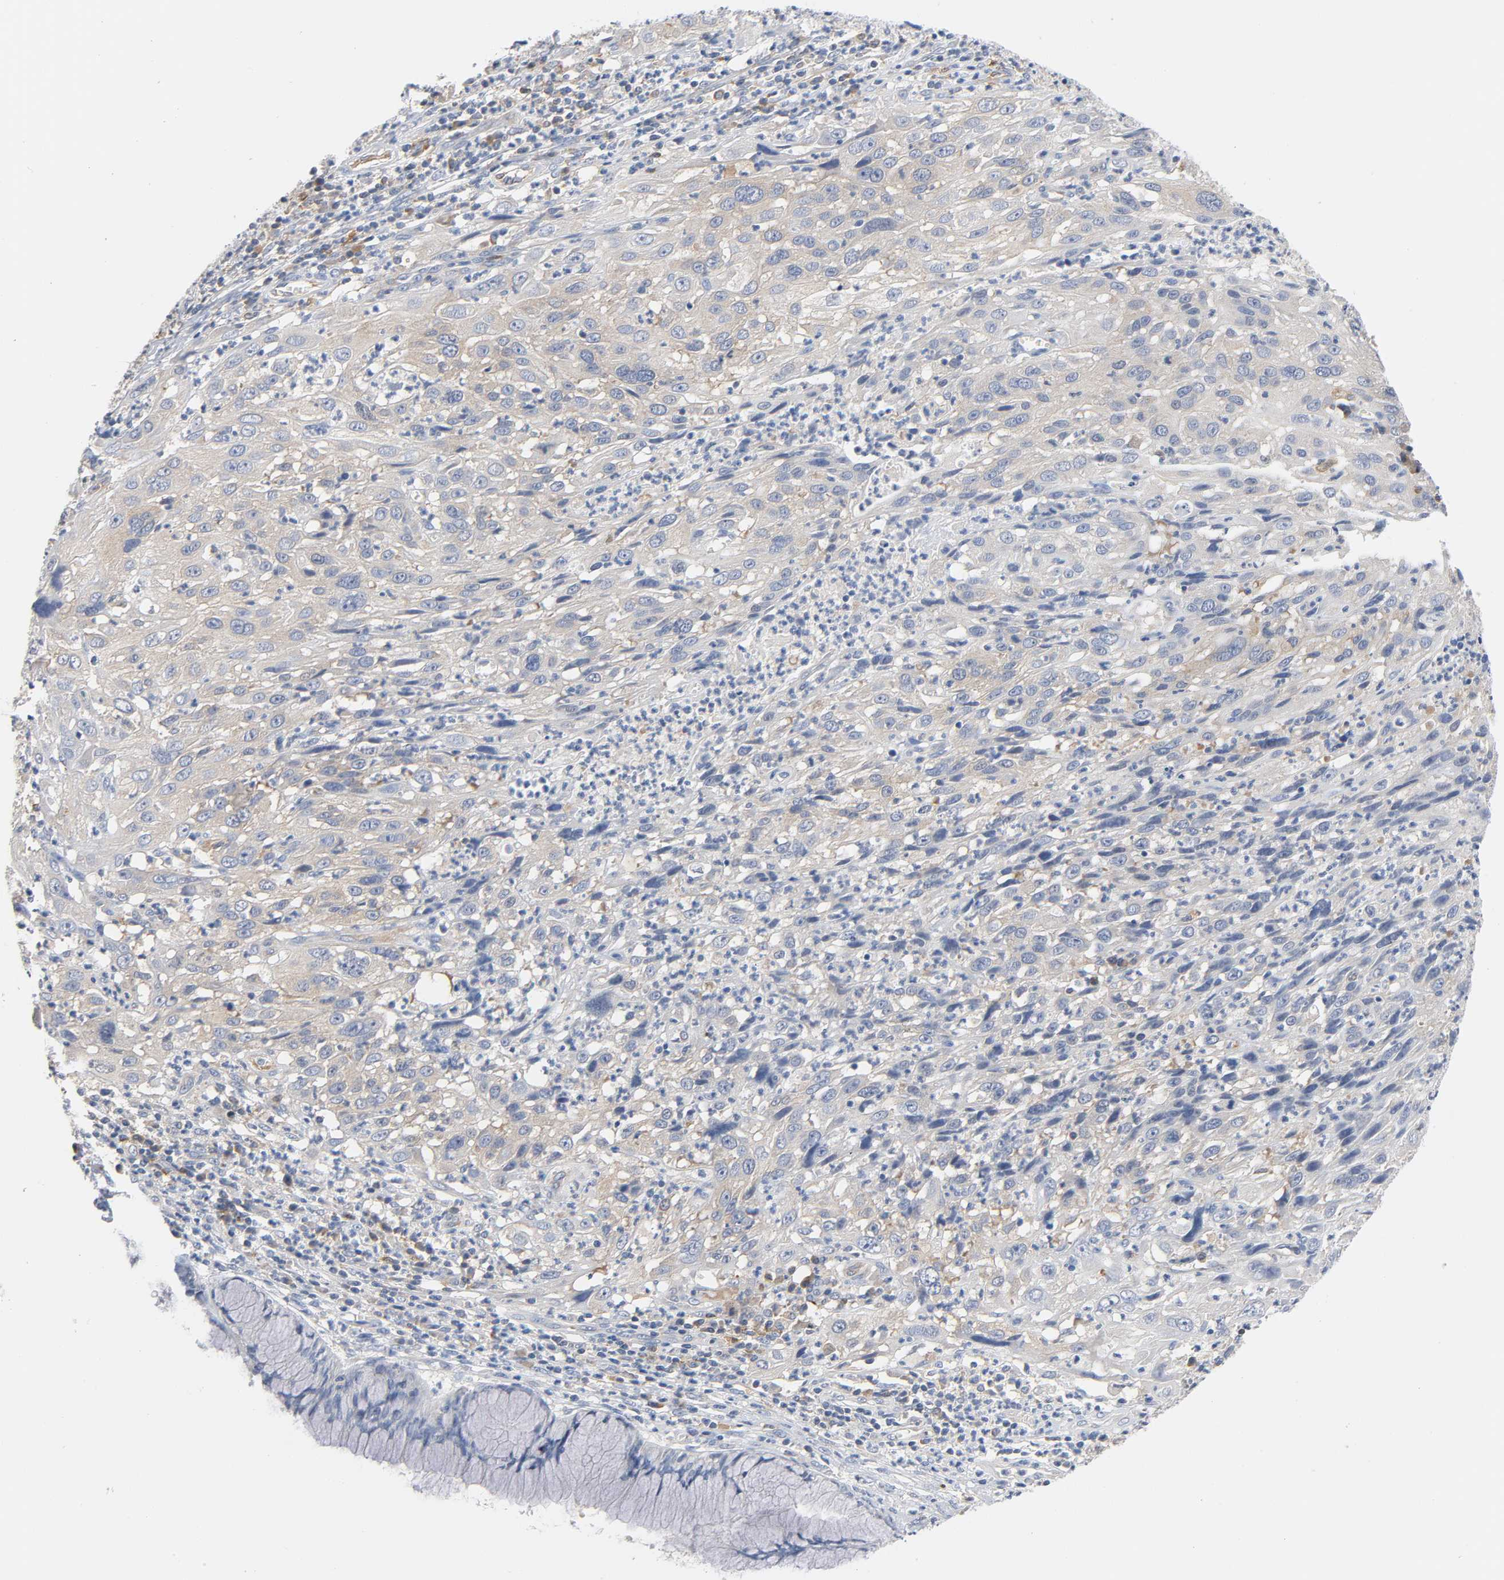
{"staining": {"intensity": "weak", "quantity": "25%-75%", "location": "cytoplasmic/membranous"}, "tissue": "cervical cancer", "cell_type": "Tumor cells", "image_type": "cancer", "snomed": [{"axis": "morphology", "description": "Squamous cell carcinoma, NOS"}, {"axis": "topography", "description": "Cervix"}], "caption": "Protein positivity by immunohistochemistry (IHC) demonstrates weak cytoplasmic/membranous positivity in about 25%-75% of tumor cells in cervical cancer (squamous cell carcinoma).", "gene": "MALT1", "patient": {"sex": "female", "age": 32}}